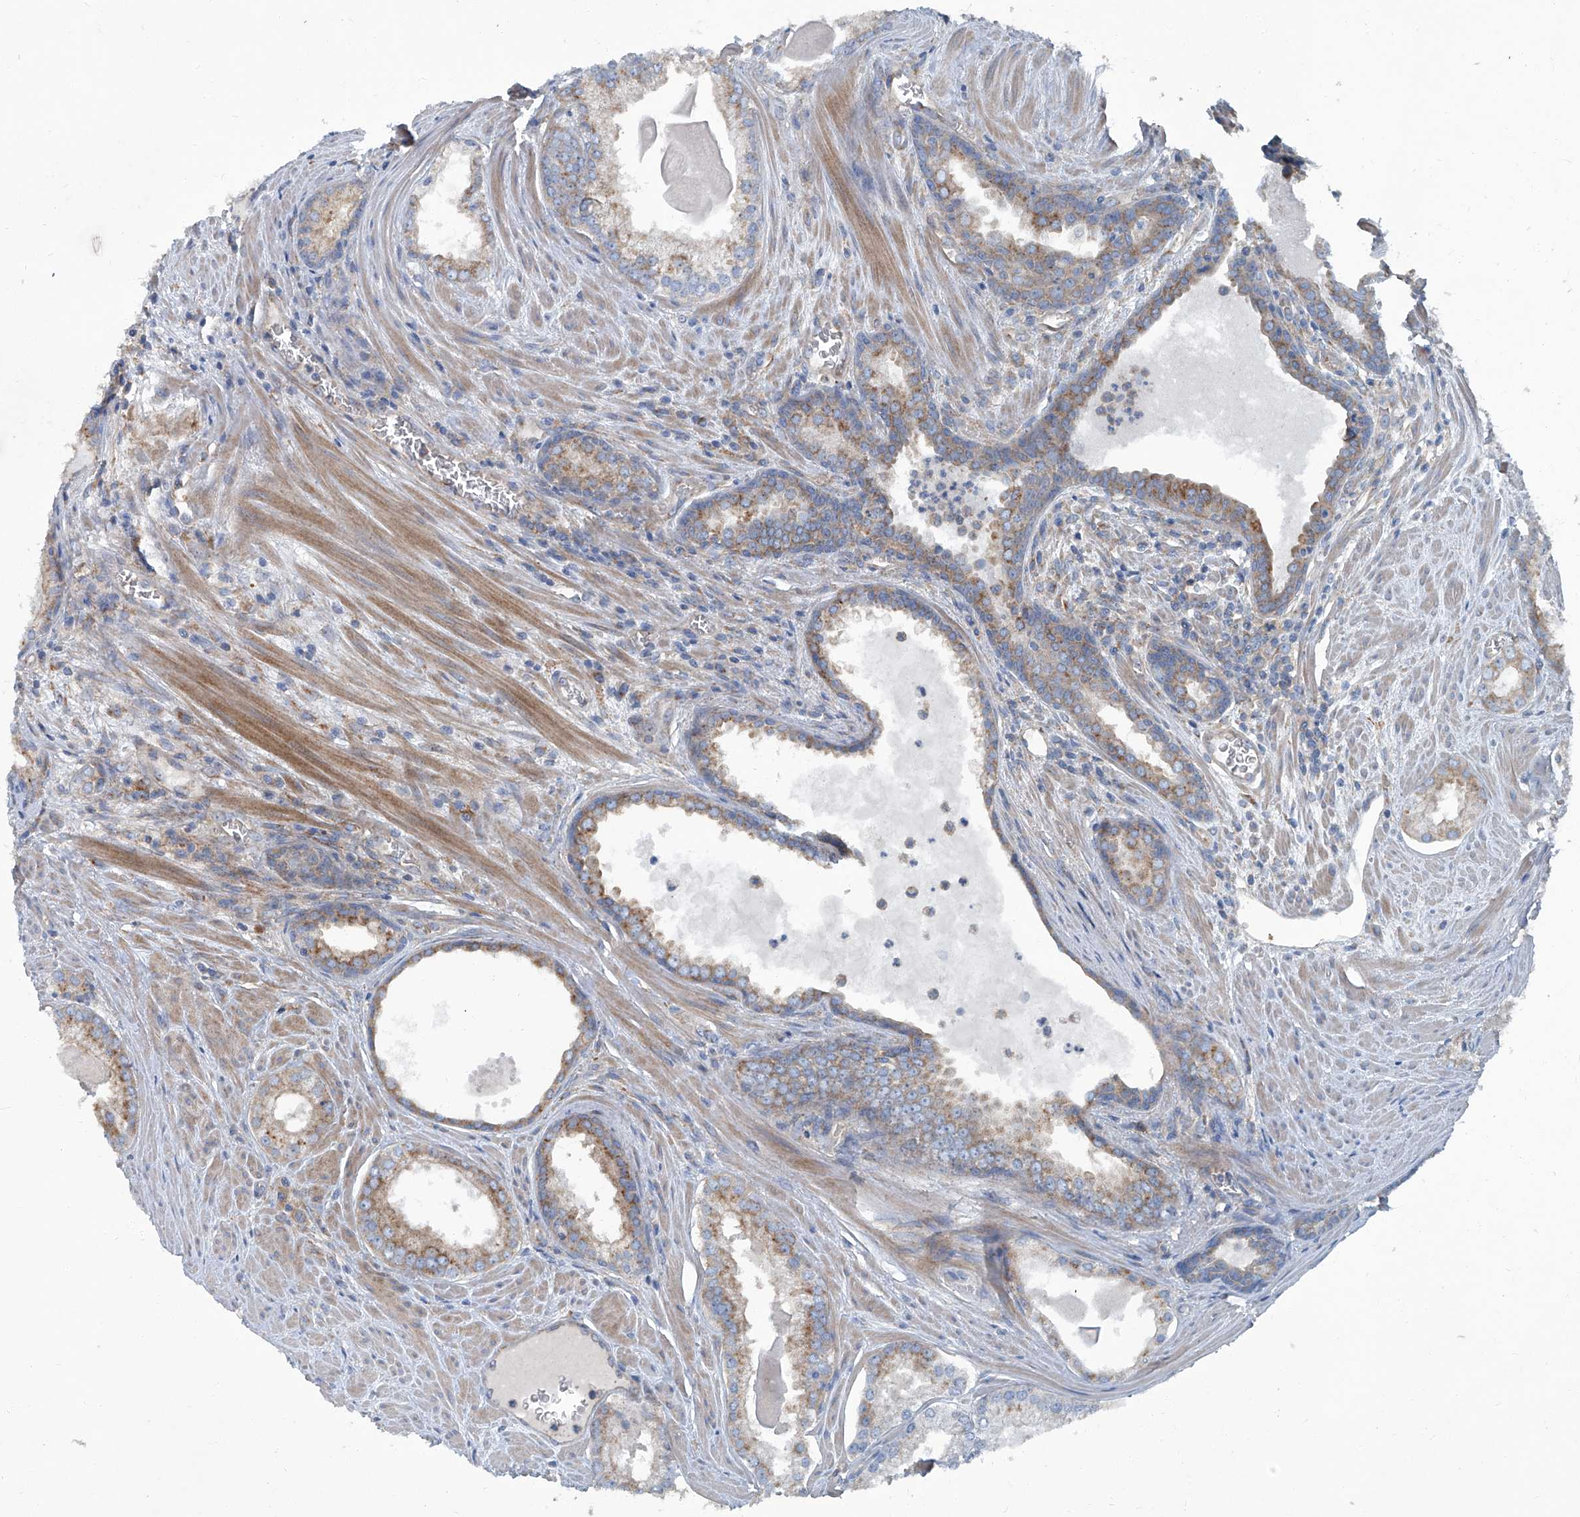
{"staining": {"intensity": "weak", "quantity": "25%-75%", "location": "cytoplasmic/membranous"}, "tissue": "prostate cancer", "cell_type": "Tumor cells", "image_type": "cancer", "snomed": [{"axis": "morphology", "description": "Adenocarcinoma, Low grade"}, {"axis": "topography", "description": "Prostate"}], "caption": "About 25%-75% of tumor cells in human prostate cancer show weak cytoplasmic/membranous protein expression as visualized by brown immunohistochemical staining.", "gene": "PIGH", "patient": {"sex": "male", "age": 54}}